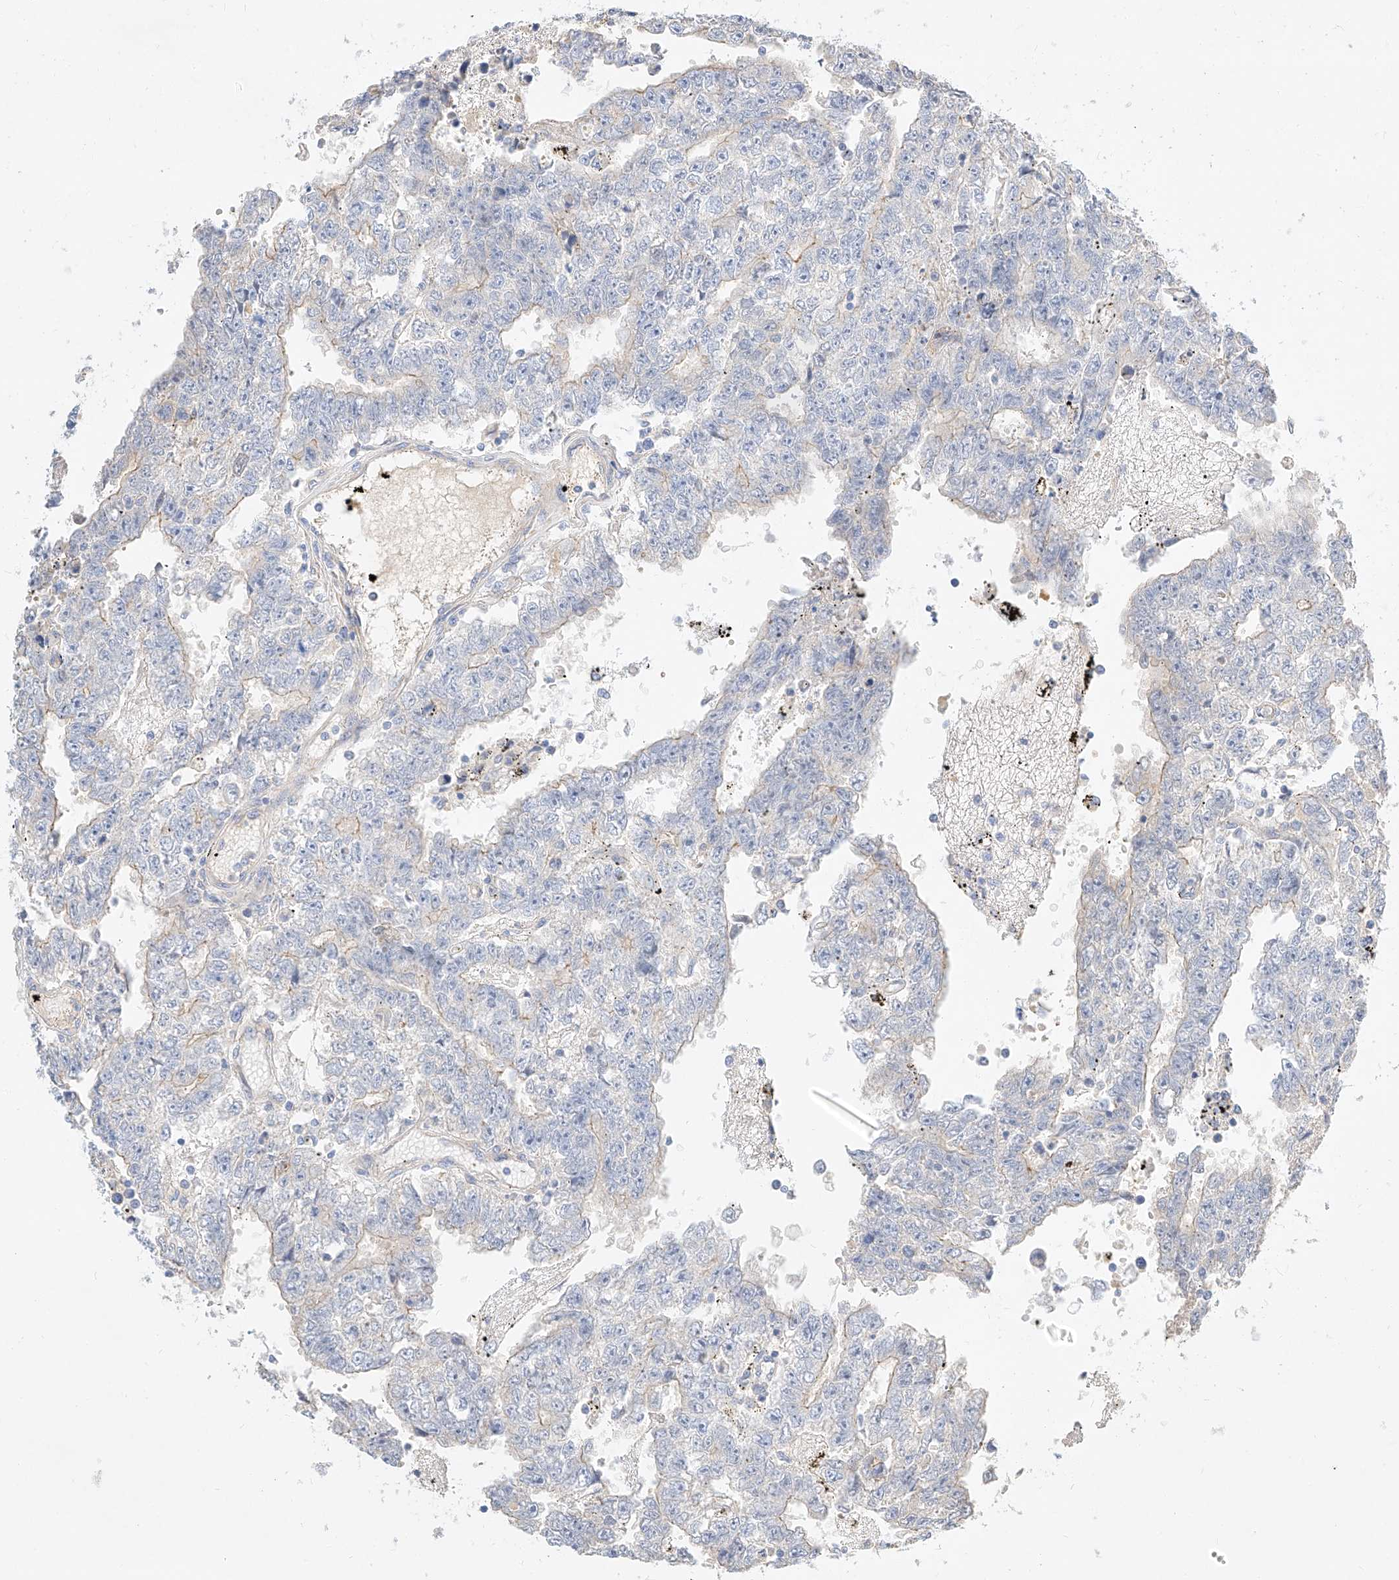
{"staining": {"intensity": "negative", "quantity": "none", "location": "none"}, "tissue": "testis cancer", "cell_type": "Tumor cells", "image_type": "cancer", "snomed": [{"axis": "morphology", "description": "Carcinoma, Embryonal, NOS"}, {"axis": "topography", "description": "Testis"}], "caption": "Immunohistochemistry (IHC) photomicrograph of neoplastic tissue: human testis cancer stained with DAB displays no significant protein expression in tumor cells.", "gene": "KCNH5", "patient": {"sex": "male", "age": 25}}